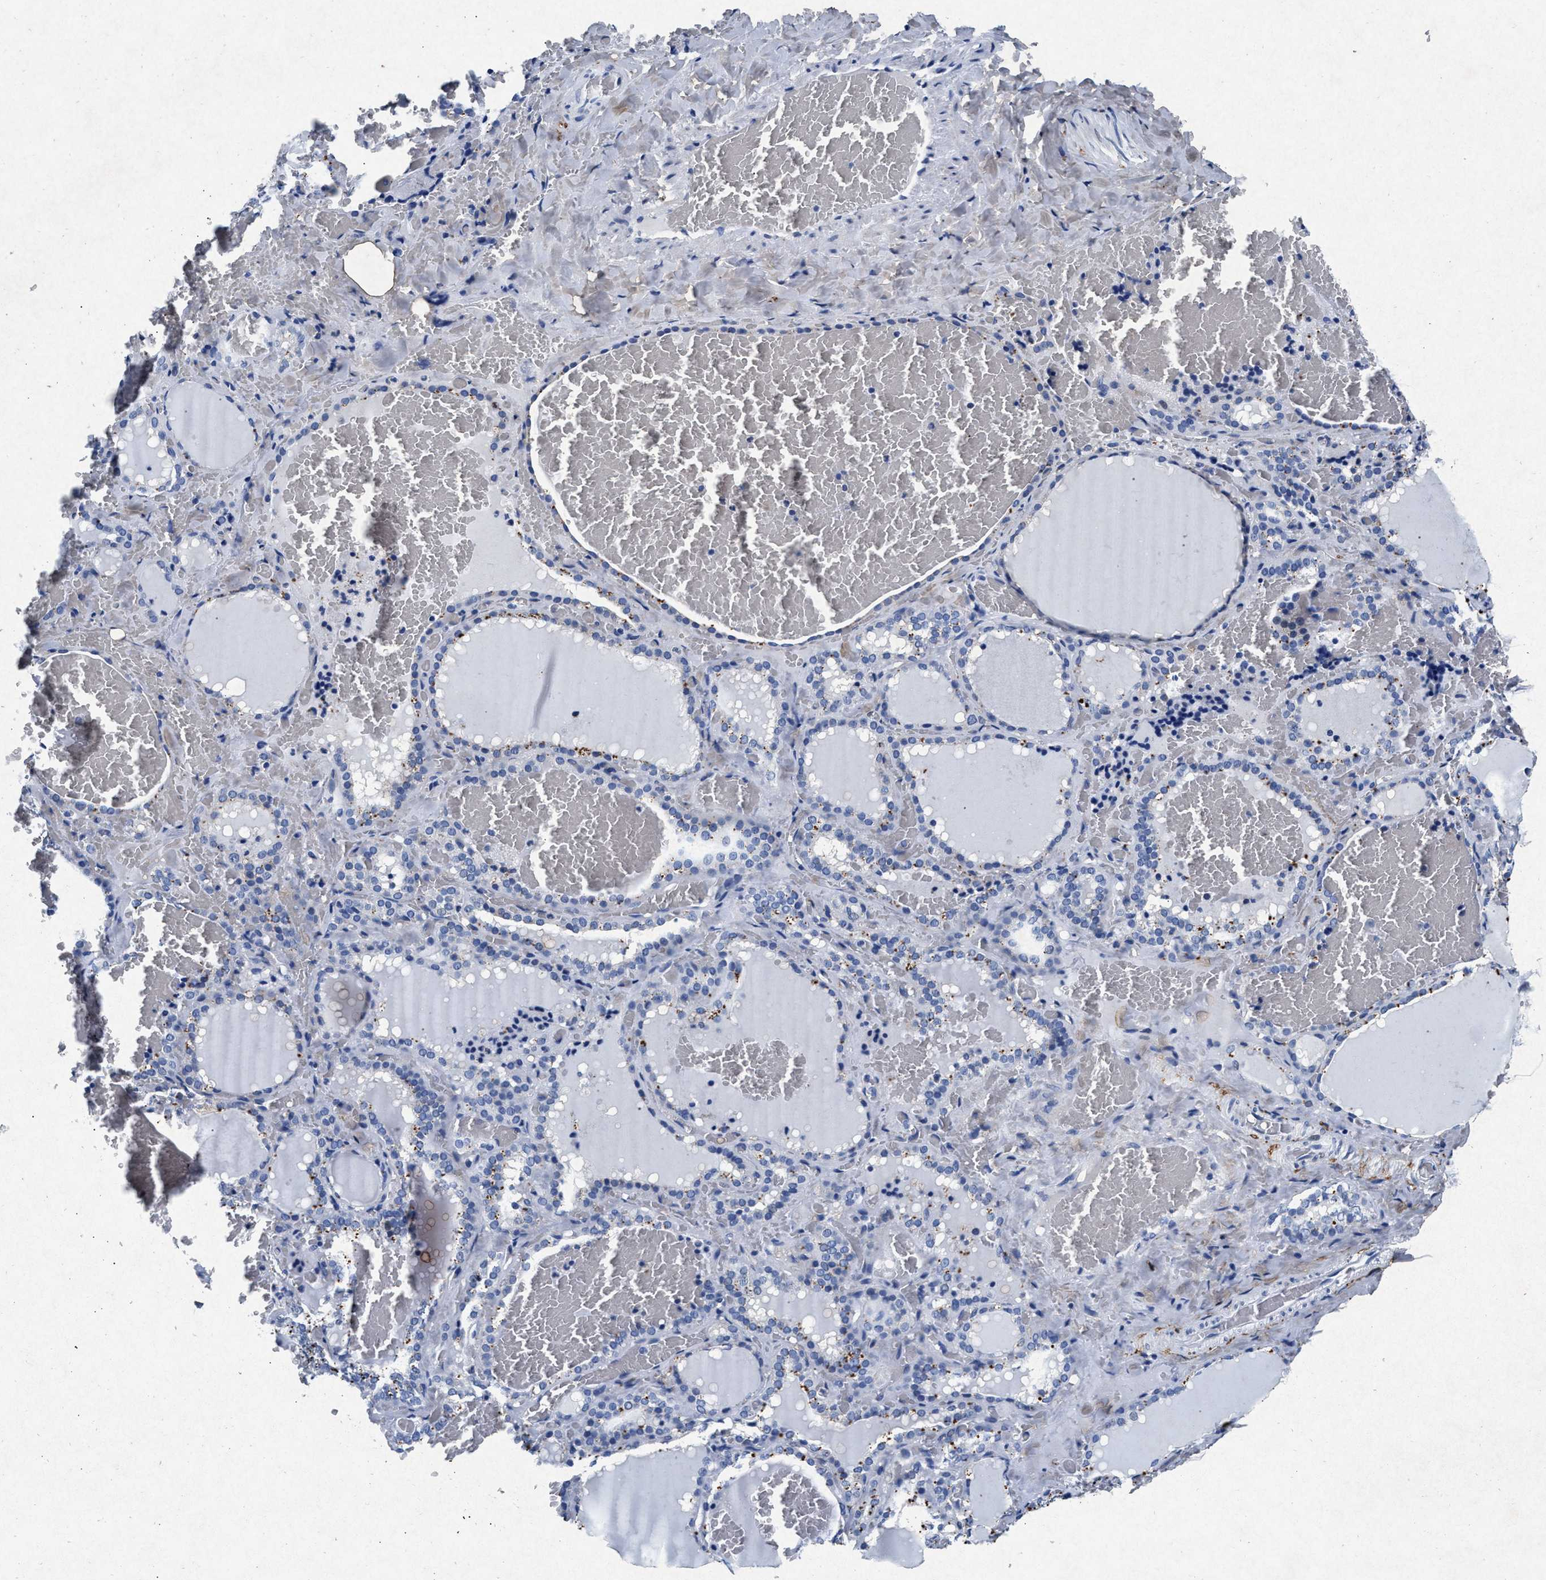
{"staining": {"intensity": "moderate", "quantity": "<25%", "location": "cytoplasmic/membranous"}, "tissue": "thyroid gland", "cell_type": "Glandular cells", "image_type": "normal", "snomed": [{"axis": "morphology", "description": "Normal tissue, NOS"}, {"axis": "topography", "description": "Thyroid gland"}], "caption": "A high-resolution histopathology image shows immunohistochemistry (IHC) staining of unremarkable thyroid gland, which exhibits moderate cytoplasmic/membranous positivity in about <25% of glandular cells.", "gene": "MAP6", "patient": {"sex": "female", "age": 22}}